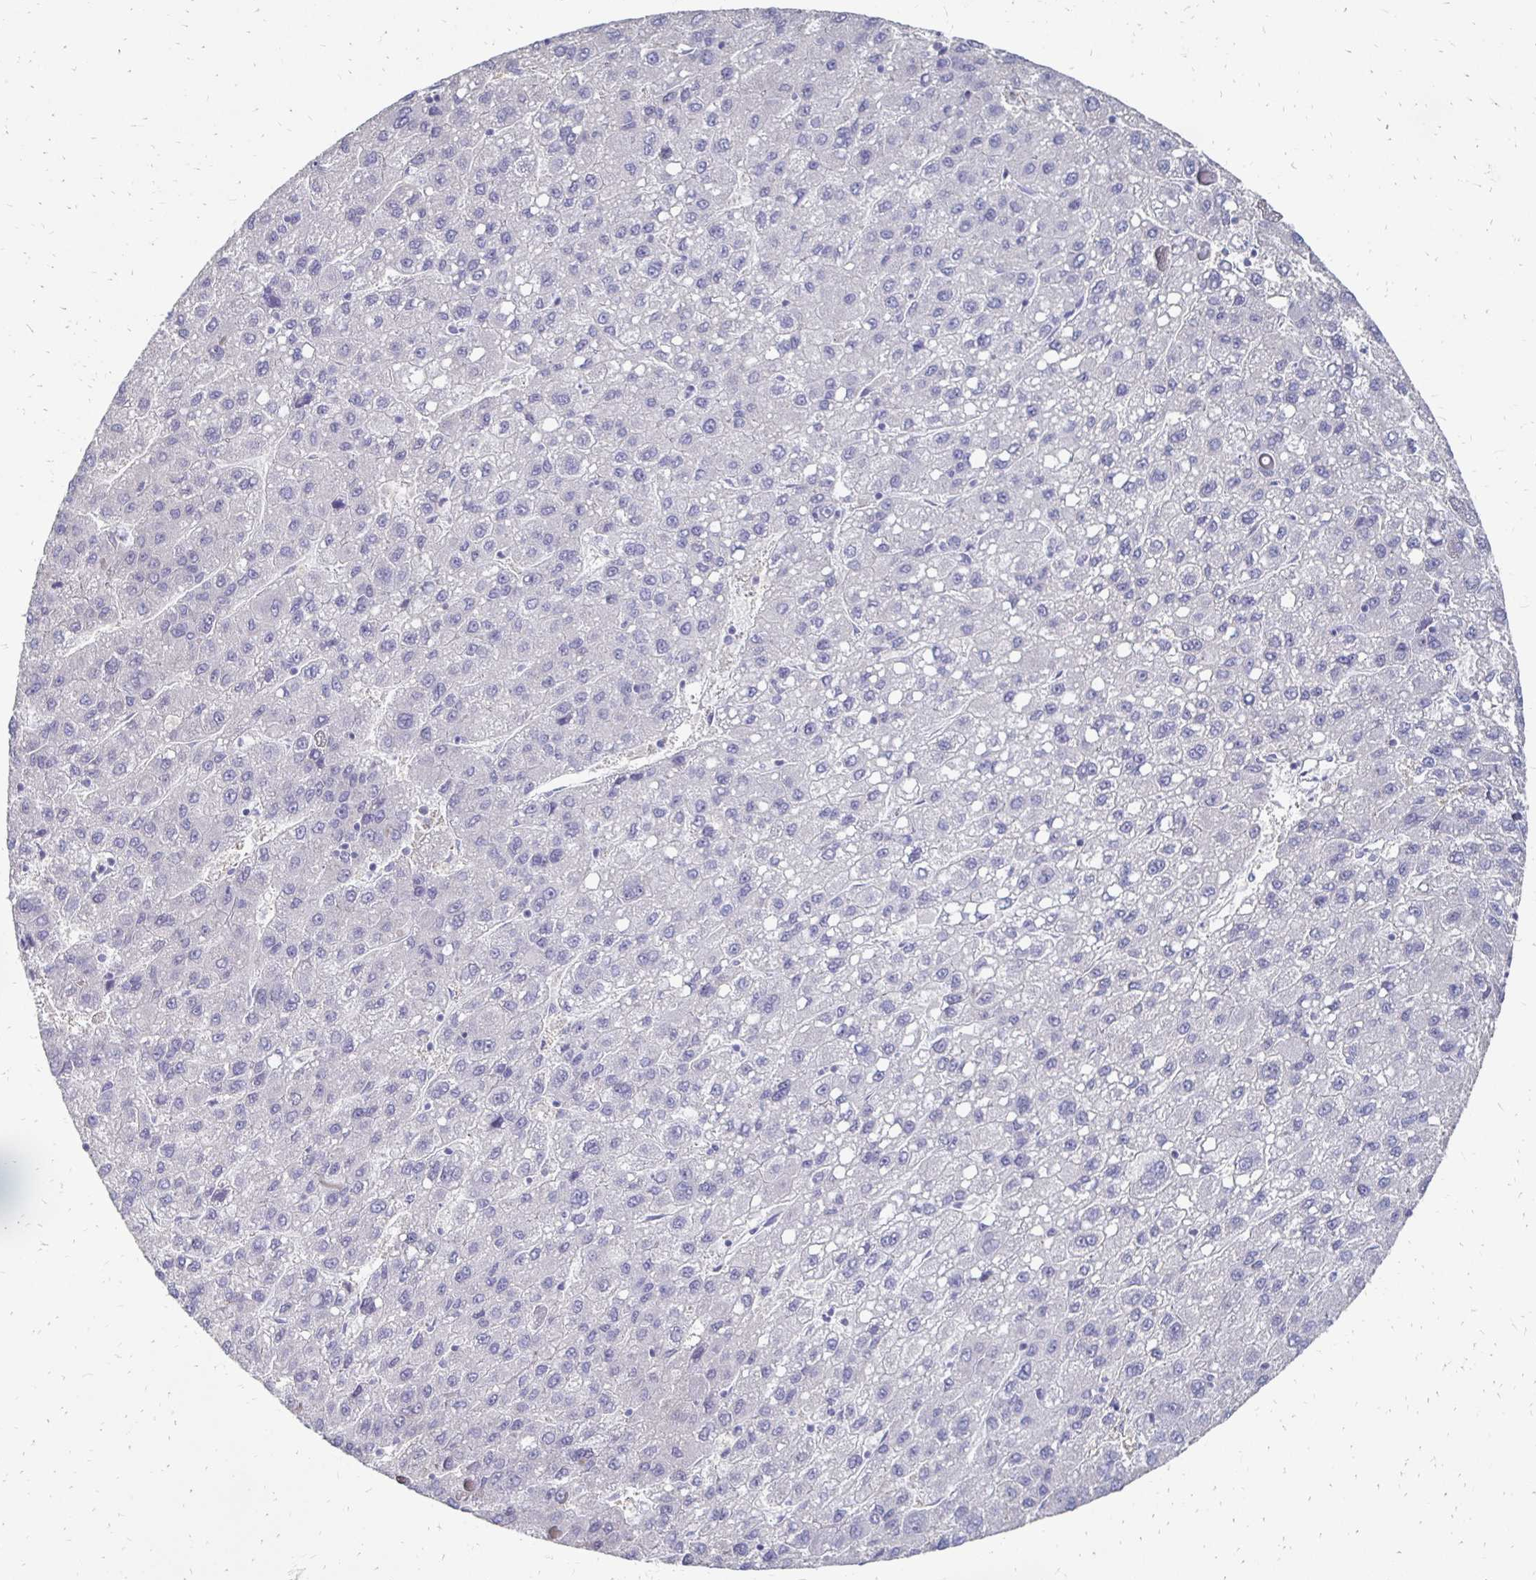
{"staining": {"intensity": "negative", "quantity": "none", "location": "none"}, "tissue": "liver cancer", "cell_type": "Tumor cells", "image_type": "cancer", "snomed": [{"axis": "morphology", "description": "Carcinoma, Hepatocellular, NOS"}, {"axis": "topography", "description": "Liver"}], "caption": "Tumor cells are negative for protein expression in human liver cancer. The staining was performed using DAB (3,3'-diaminobenzidine) to visualize the protein expression in brown, while the nuclei were stained in blue with hematoxylin (Magnification: 20x).", "gene": "SYCP3", "patient": {"sex": "female", "age": 82}}